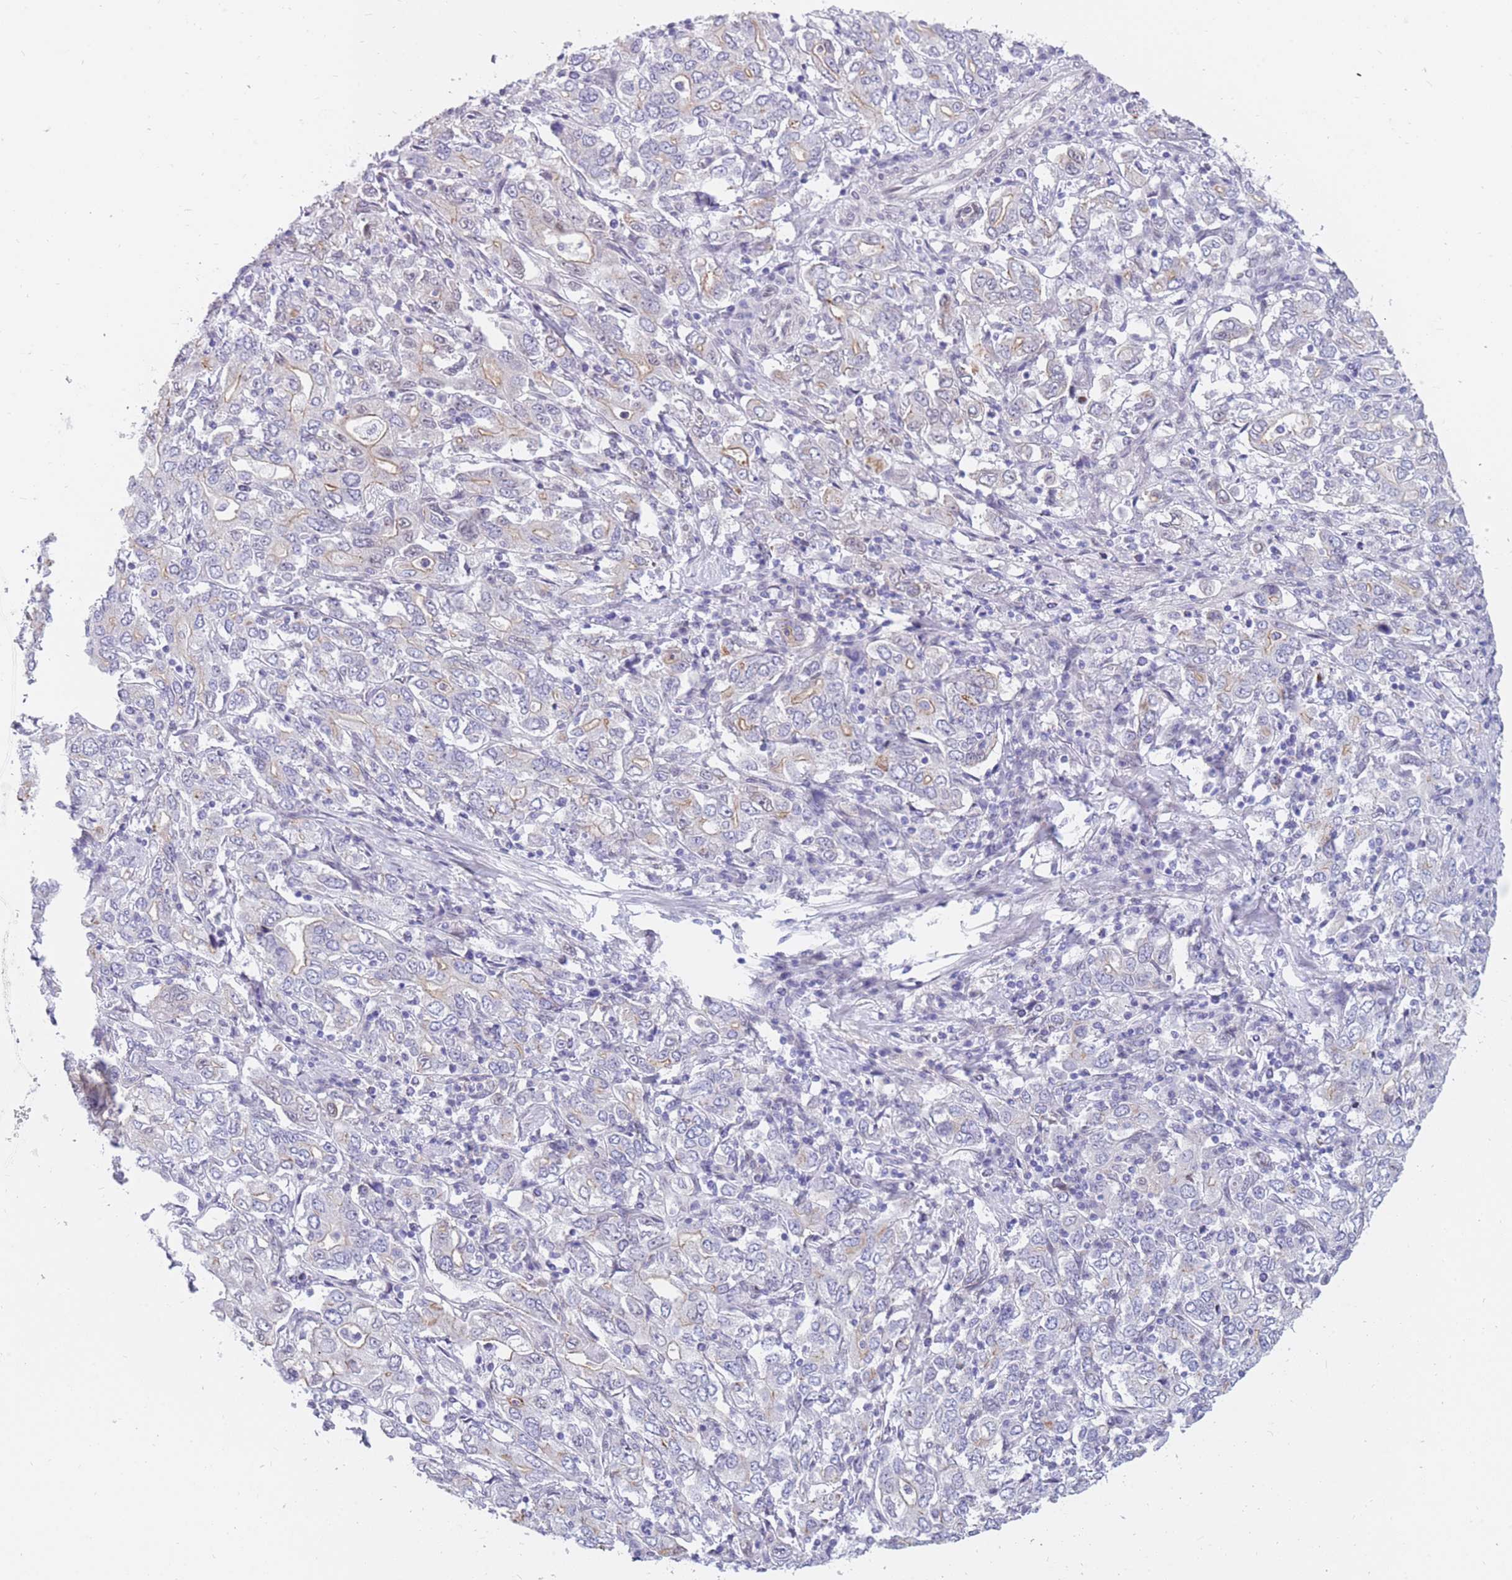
{"staining": {"intensity": "weak", "quantity": "25%-75%", "location": "cytoplasmic/membranous"}, "tissue": "stomach cancer", "cell_type": "Tumor cells", "image_type": "cancer", "snomed": [{"axis": "morphology", "description": "Adenocarcinoma, NOS"}, {"axis": "topography", "description": "Stomach, upper"}, {"axis": "topography", "description": "Stomach"}], "caption": "The immunohistochemical stain shows weak cytoplasmic/membranous expression in tumor cells of stomach adenocarcinoma tissue. Nuclei are stained in blue.", "gene": "HOOK2", "patient": {"sex": "male", "age": 62}}